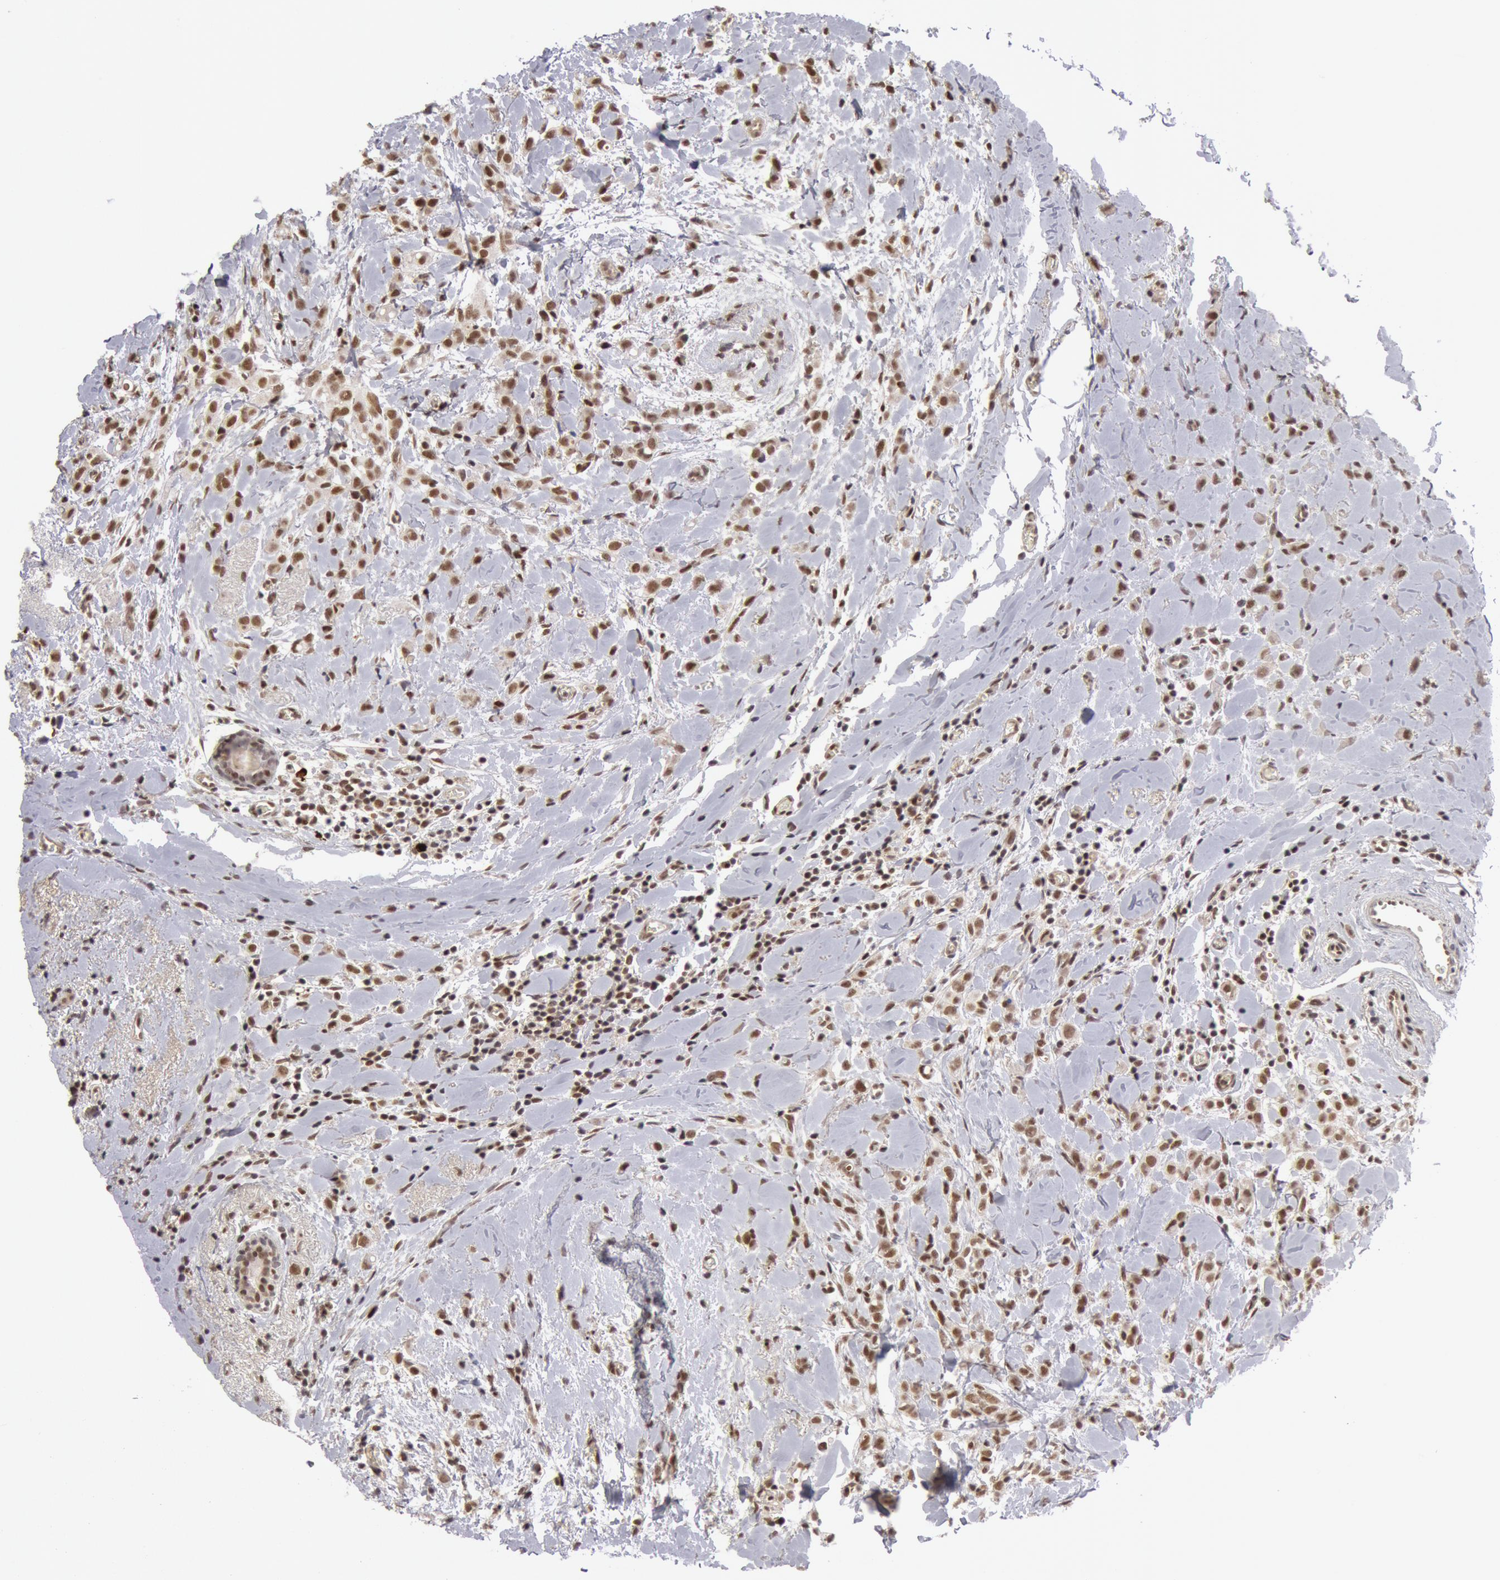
{"staining": {"intensity": "moderate", "quantity": ">75%", "location": "nuclear"}, "tissue": "breast cancer", "cell_type": "Tumor cells", "image_type": "cancer", "snomed": [{"axis": "morphology", "description": "Lobular carcinoma"}, {"axis": "topography", "description": "Breast"}], "caption": "IHC staining of breast cancer (lobular carcinoma), which exhibits medium levels of moderate nuclear positivity in approximately >75% of tumor cells indicating moderate nuclear protein positivity. The staining was performed using DAB (brown) for protein detection and nuclei were counterstained in hematoxylin (blue).", "gene": "PPP4R3B", "patient": {"sex": "female", "age": 57}}